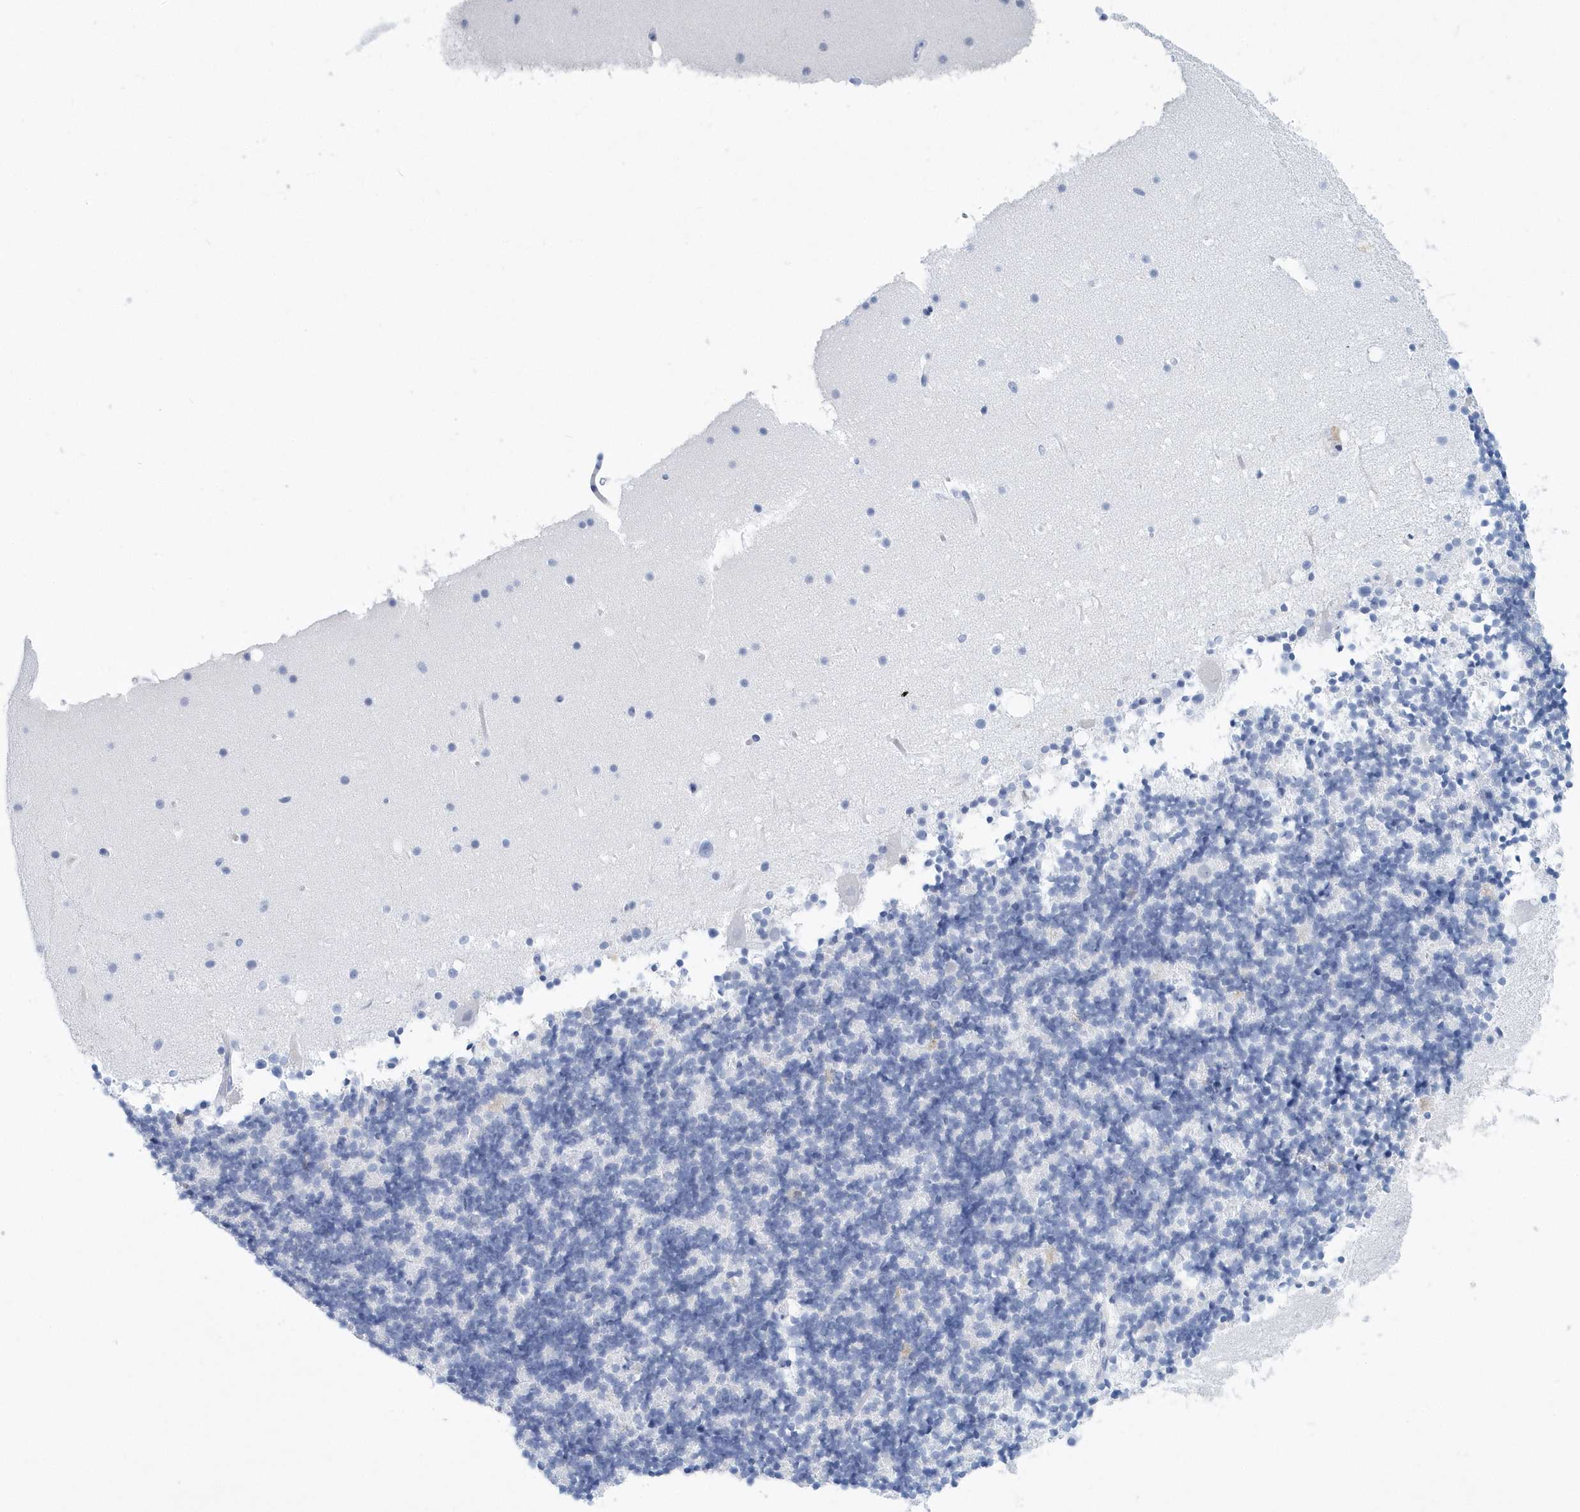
{"staining": {"intensity": "negative", "quantity": "none", "location": "none"}, "tissue": "cerebellum", "cell_type": "Cells in granular layer", "image_type": "normal", "snomed": [{"axis": "morphology", "description": "Normal tissue, NOS"}, {"axis": "topography", "description": "Cerebellum"}], "caption": "The immunohistochemistry image has no significant expression in cells in granular layer of cerebellum.", "gene": "PTPRO", "patient": {"sex": "male", "age": 57}}